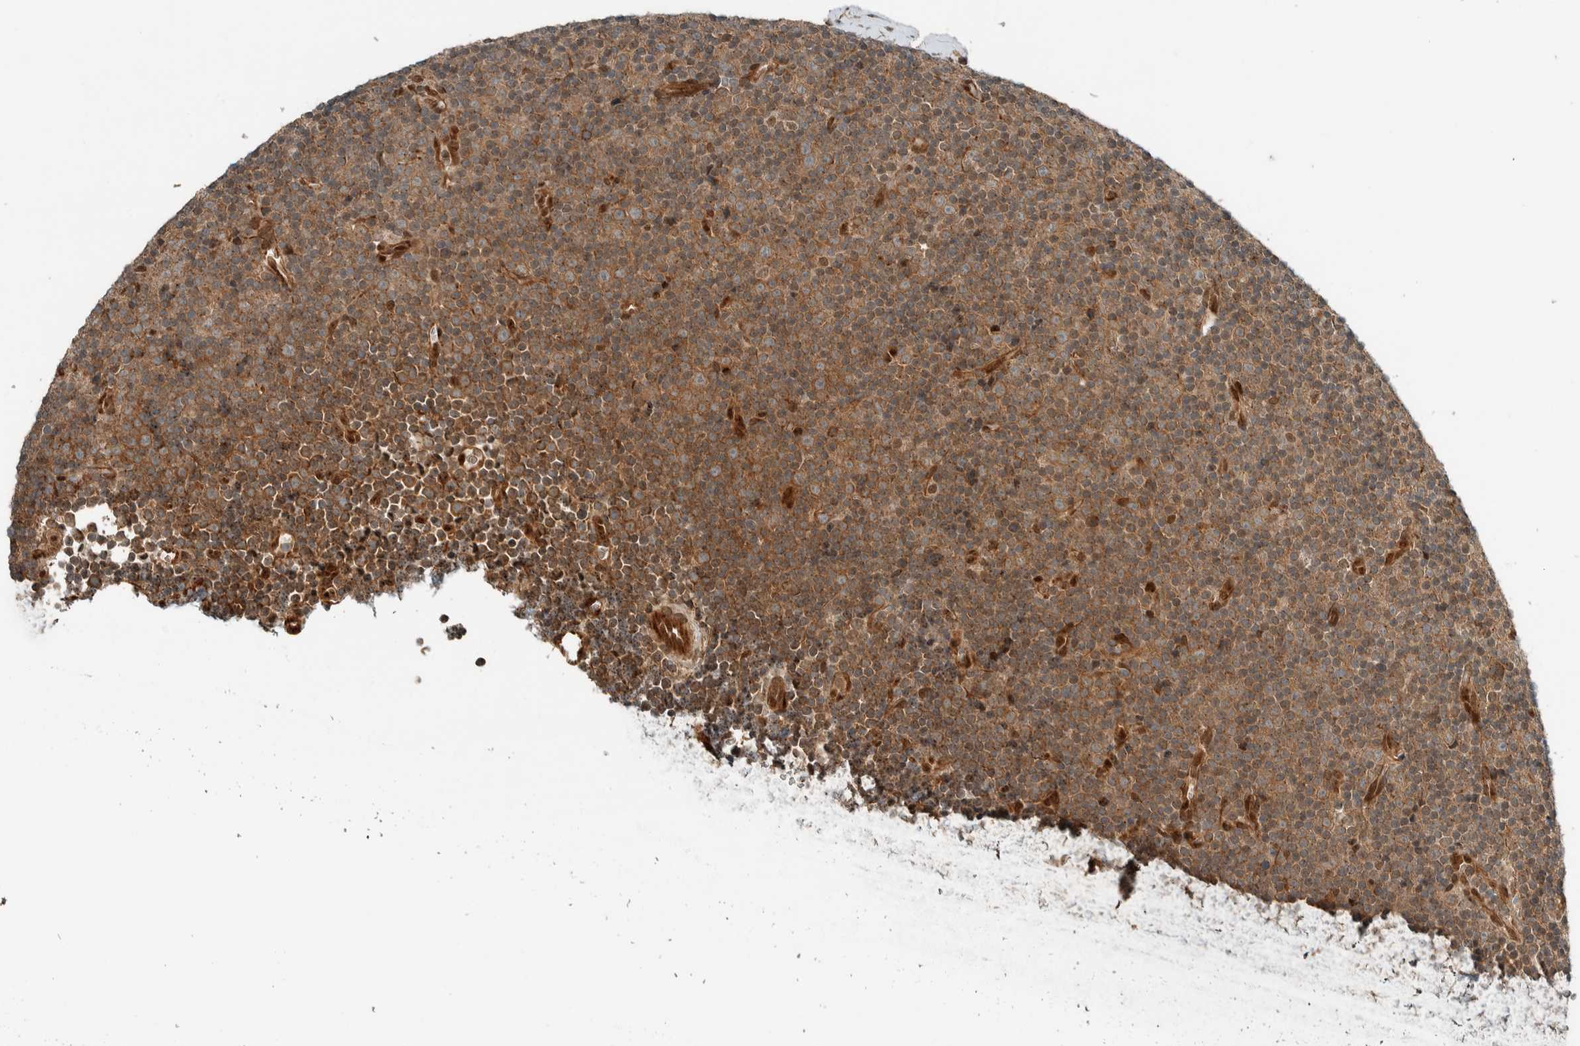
{"staining": {"intensity": "moderate", "quantity": ">75%", "location": "cytoplasmic/membranous"}, "tissue": "lymphoma", "cell_type": "Tumor cells", "image_type": "cancer", "snomed": [{"axis": "morphology", "description": "Malignant lymphoma, non-Hodgkin's type, Low grade"}, {"axis": "topography", "description": "Lymph node"}], "caption": "Tumor cells demonstrate medium levels of moderate cytoplasmic/membranous positivity in about >75% of cells in low-grade malignant lymphoma, non-Hodgkin's type.", "gene": "STXBP4", "patient": {"sex": "female", "age": 67}}